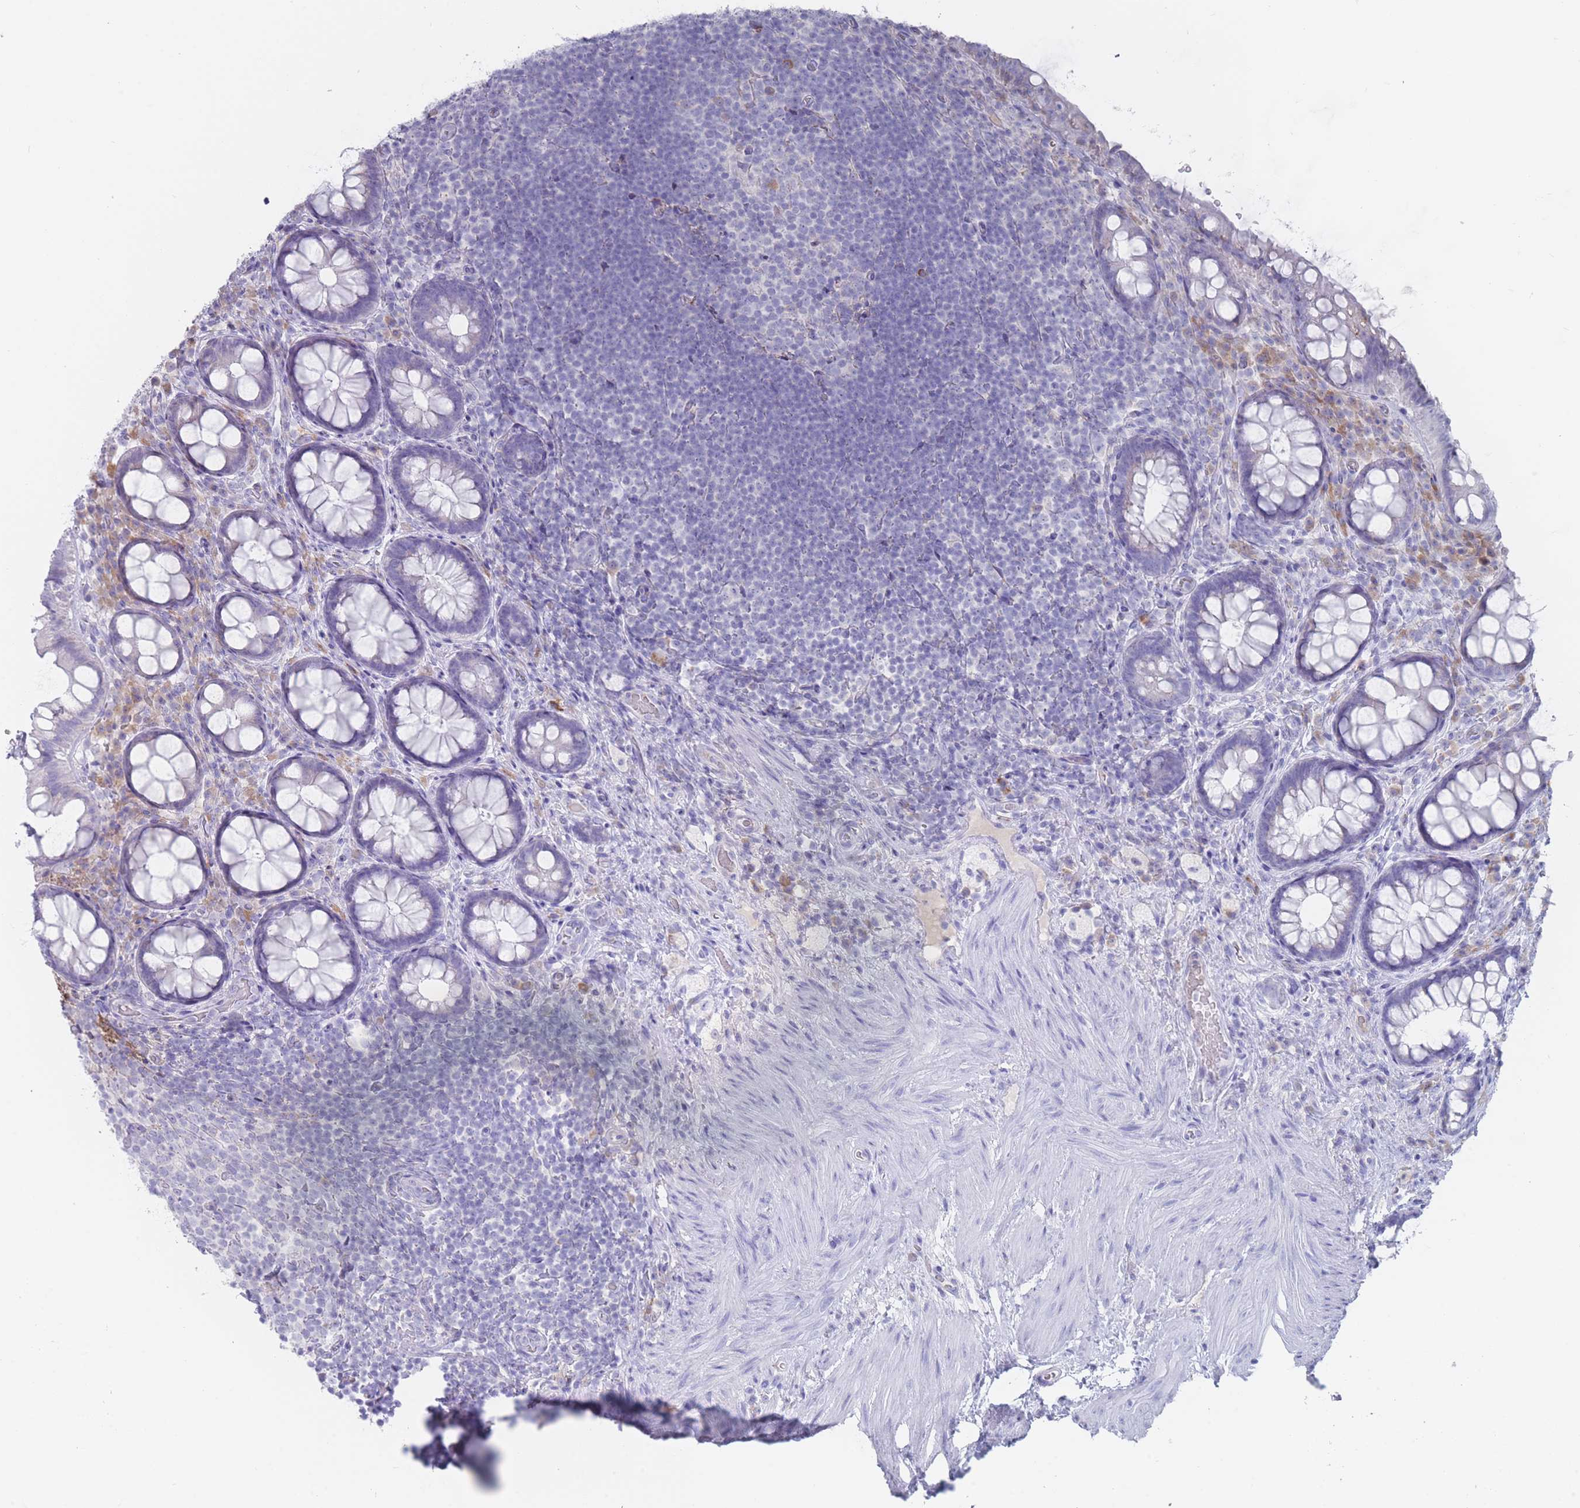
{"staining": {"intensity": "negative", "quantity": "none", "location": "none"}, "tissue": "rectum", "cell_type": "Glandular cells", "image_type": "normal", "snomed": [{"axis": "morphology", "description": "Normal tissue, NOS"}, {"axis": "topography", "description": "Rectum"}, {"axis": "topography", "description": "Peripheral nerve tissue"}], "caption": "The image displays no staining of glandular cells in unremarkable rectum.", "gene": "ST8SIA5", "patient": {"sex": "female", "age": 69}}